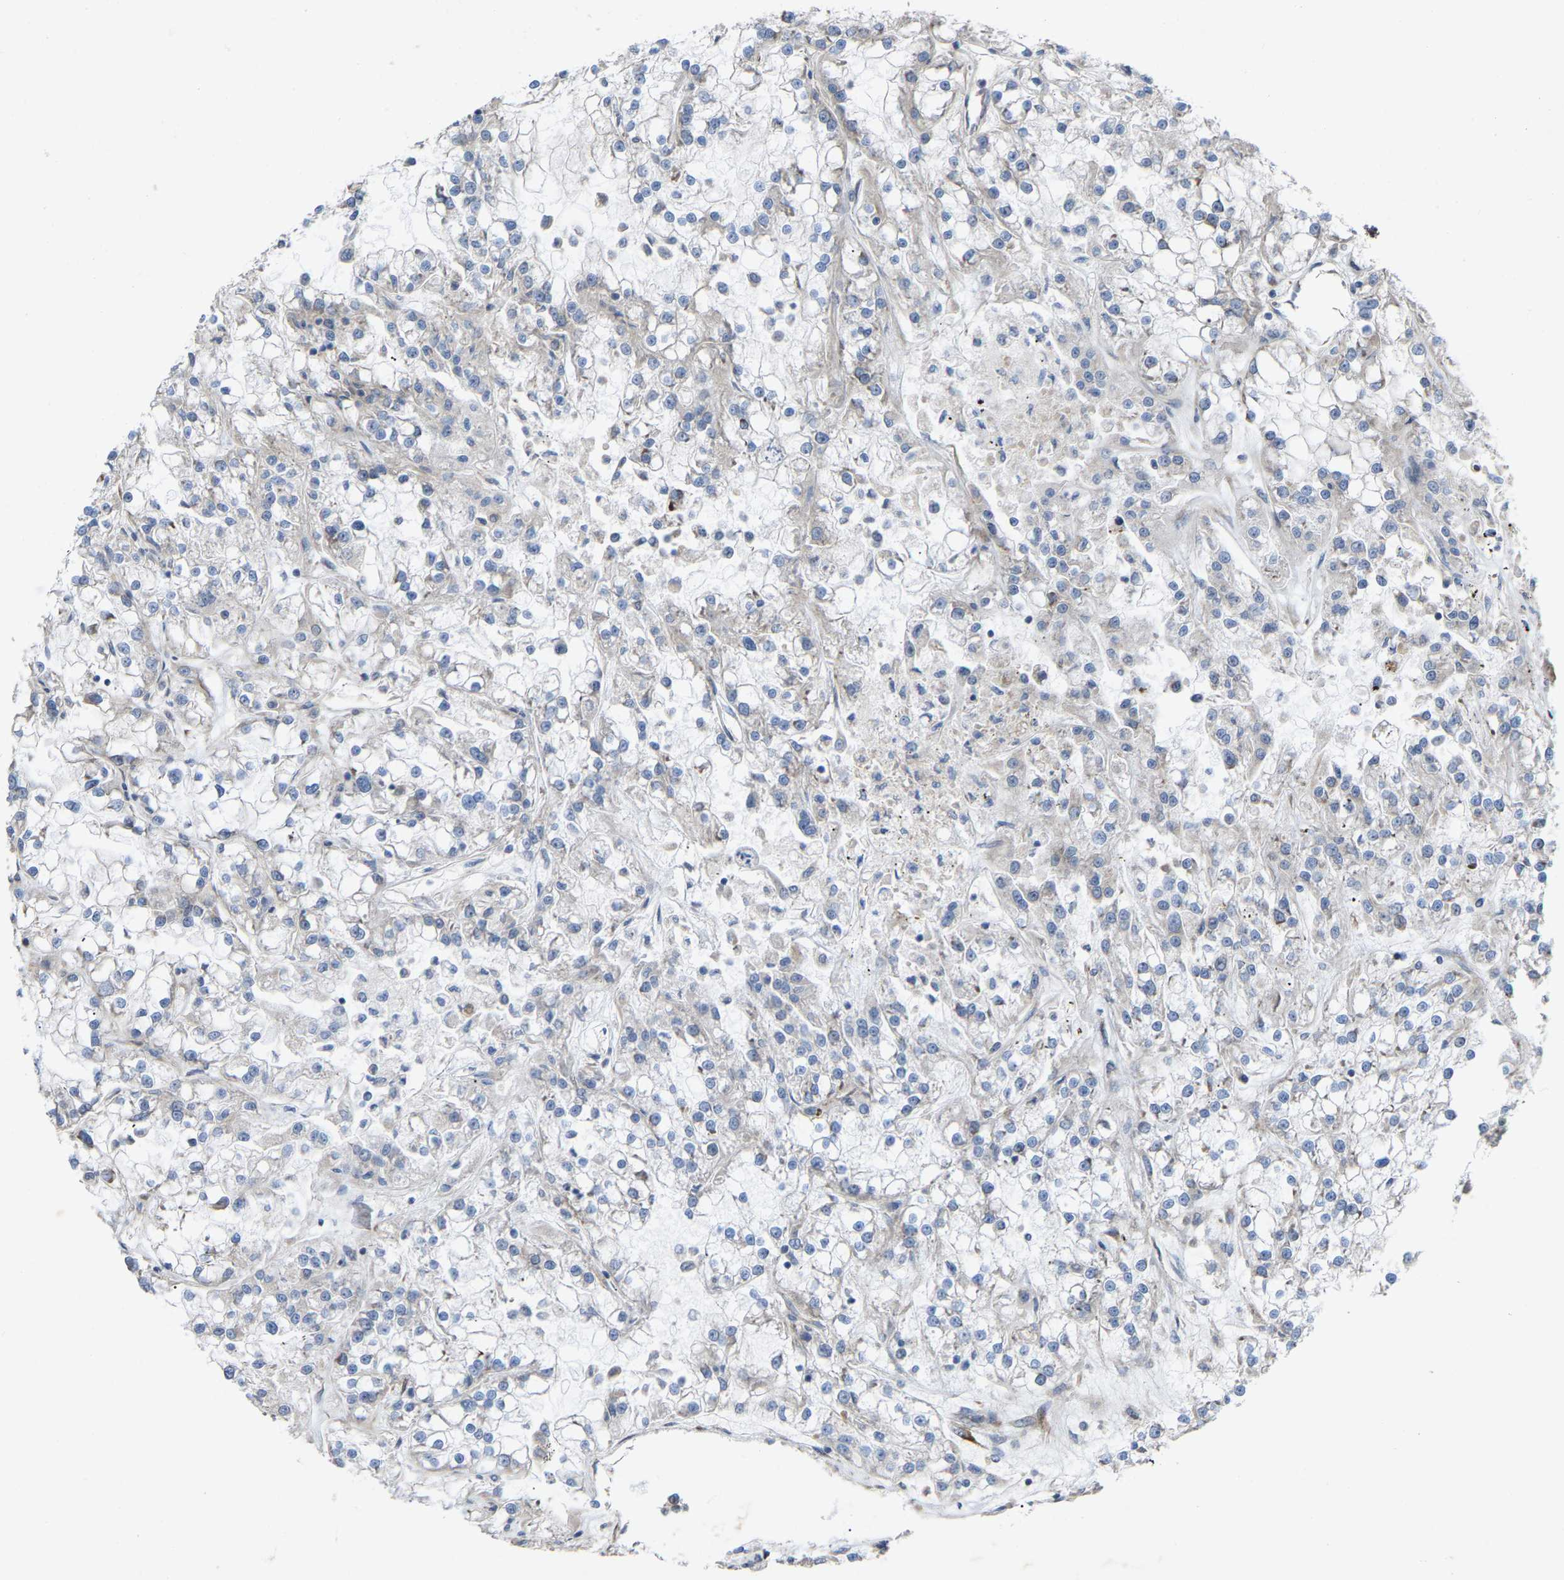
{"staining": {"intensity": "negative", "quantity": "none", "location": "none"}, "tissue": "renal cancer", "cell_type": "Tumor cells", "image_type": "cancer", "snomed": [{"axis": "morphology", "description": "Adenocarcinoma, NOS"}, {"axis": "topography", "description": "Kidney"}], "caption": "This is an IHC histopathology image of human renal adenocarcinoma. There is no positivity in tumor cells.", "gene": "TOR1B", "patient": {"sex": "female", "age": 52}}